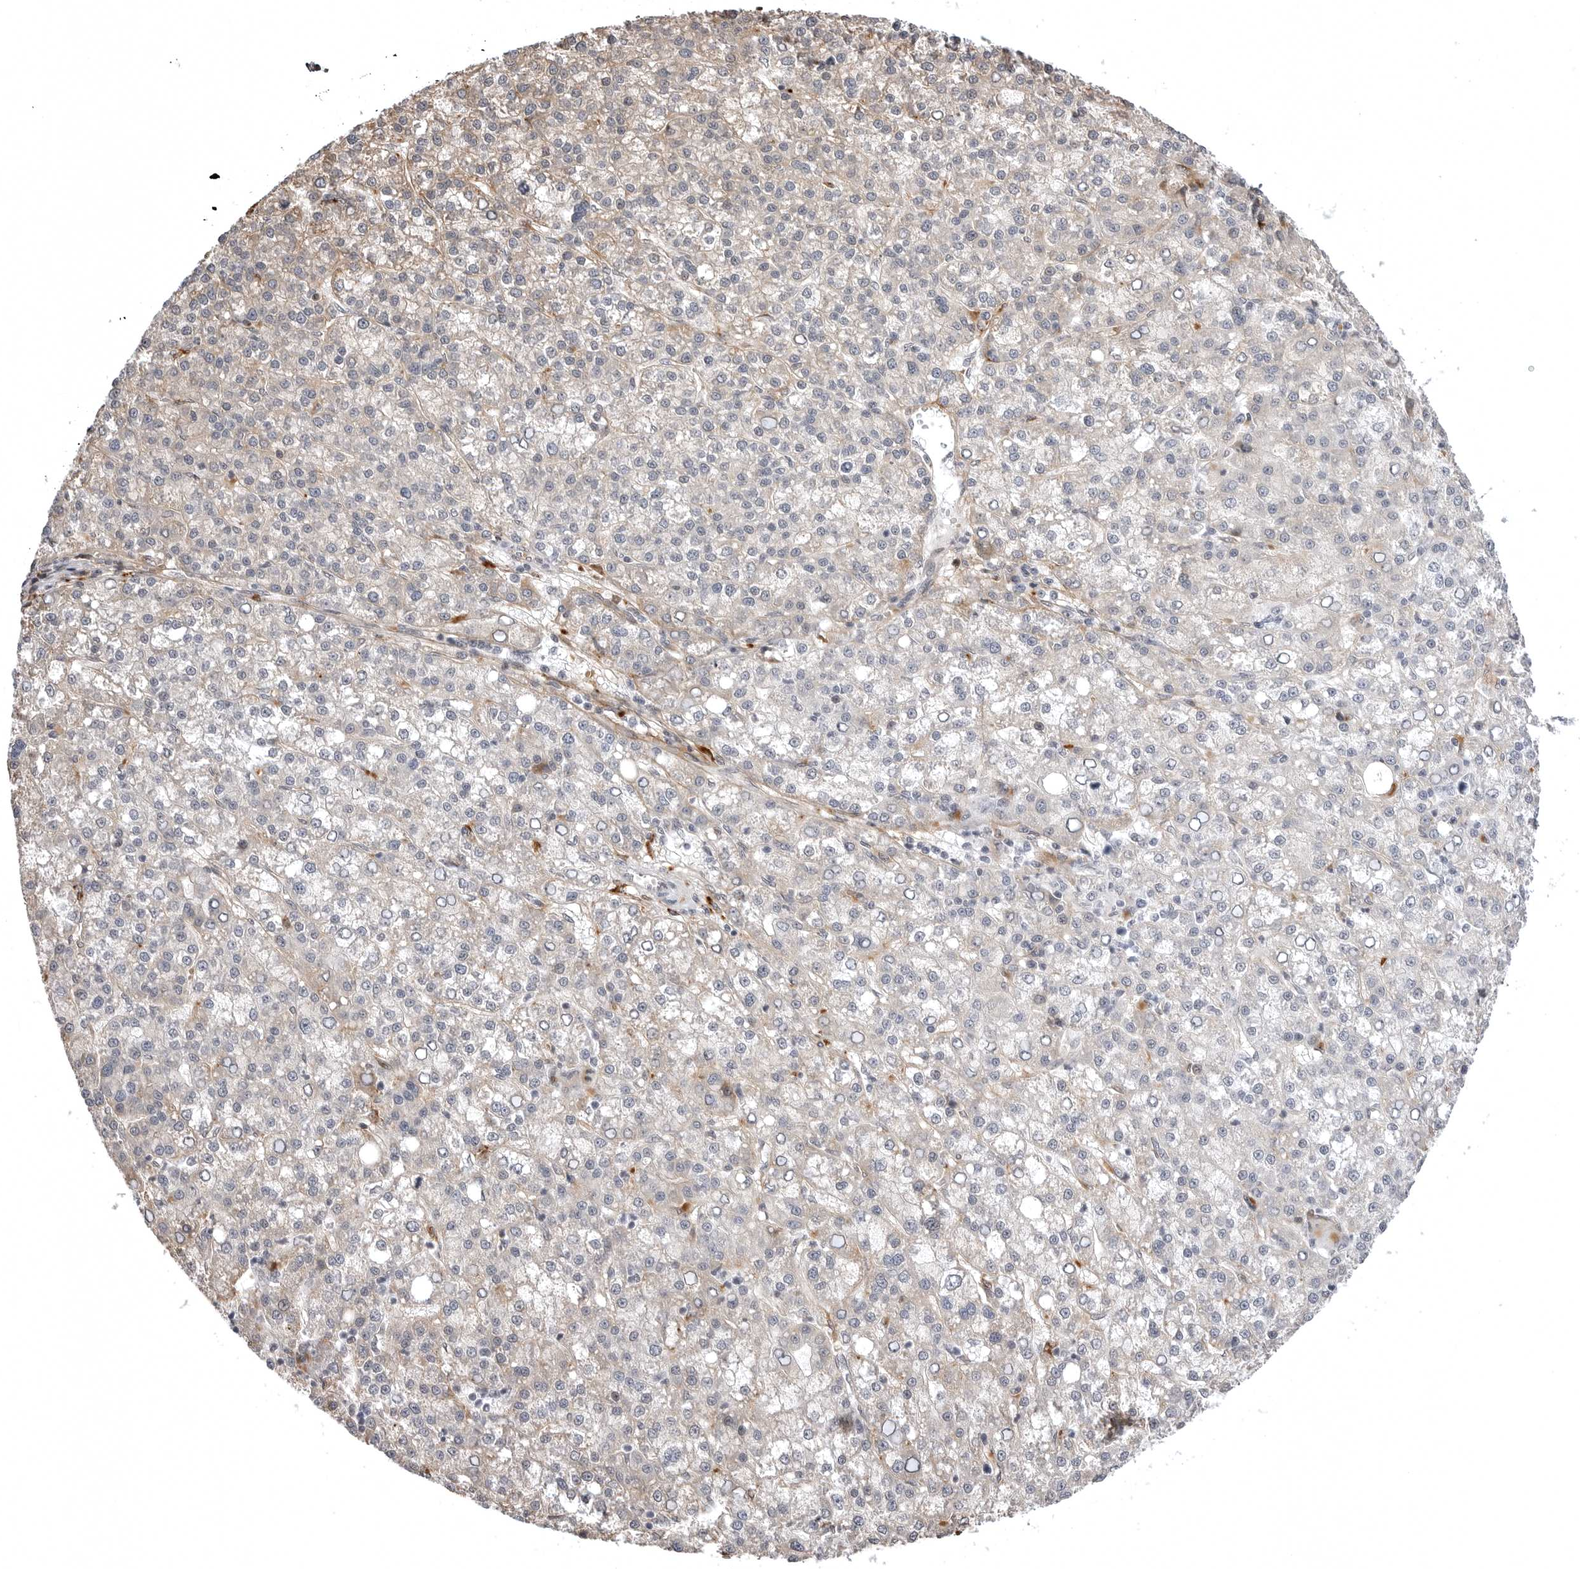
{"staining": {"intensity": "weak", "quantity": "<25%", "location": "cytoplasmic/membranous"}, "tissue": "liver cancer", "cell_type": "Tumor cells", "image_type": "cancer", "snomed": [{"axis": "morphology", "description": "Carcinoma, Hepatocellular, NOS"}, {"axis": "topography", "description": "Liver"}], "caption": "Hepatocellular carcinoma (liver) was stained to show a protein in brown. There is no significant staining in tumor cells.", "gene": "ARL5A", "patient": {"sex": "female", "age": 58}}